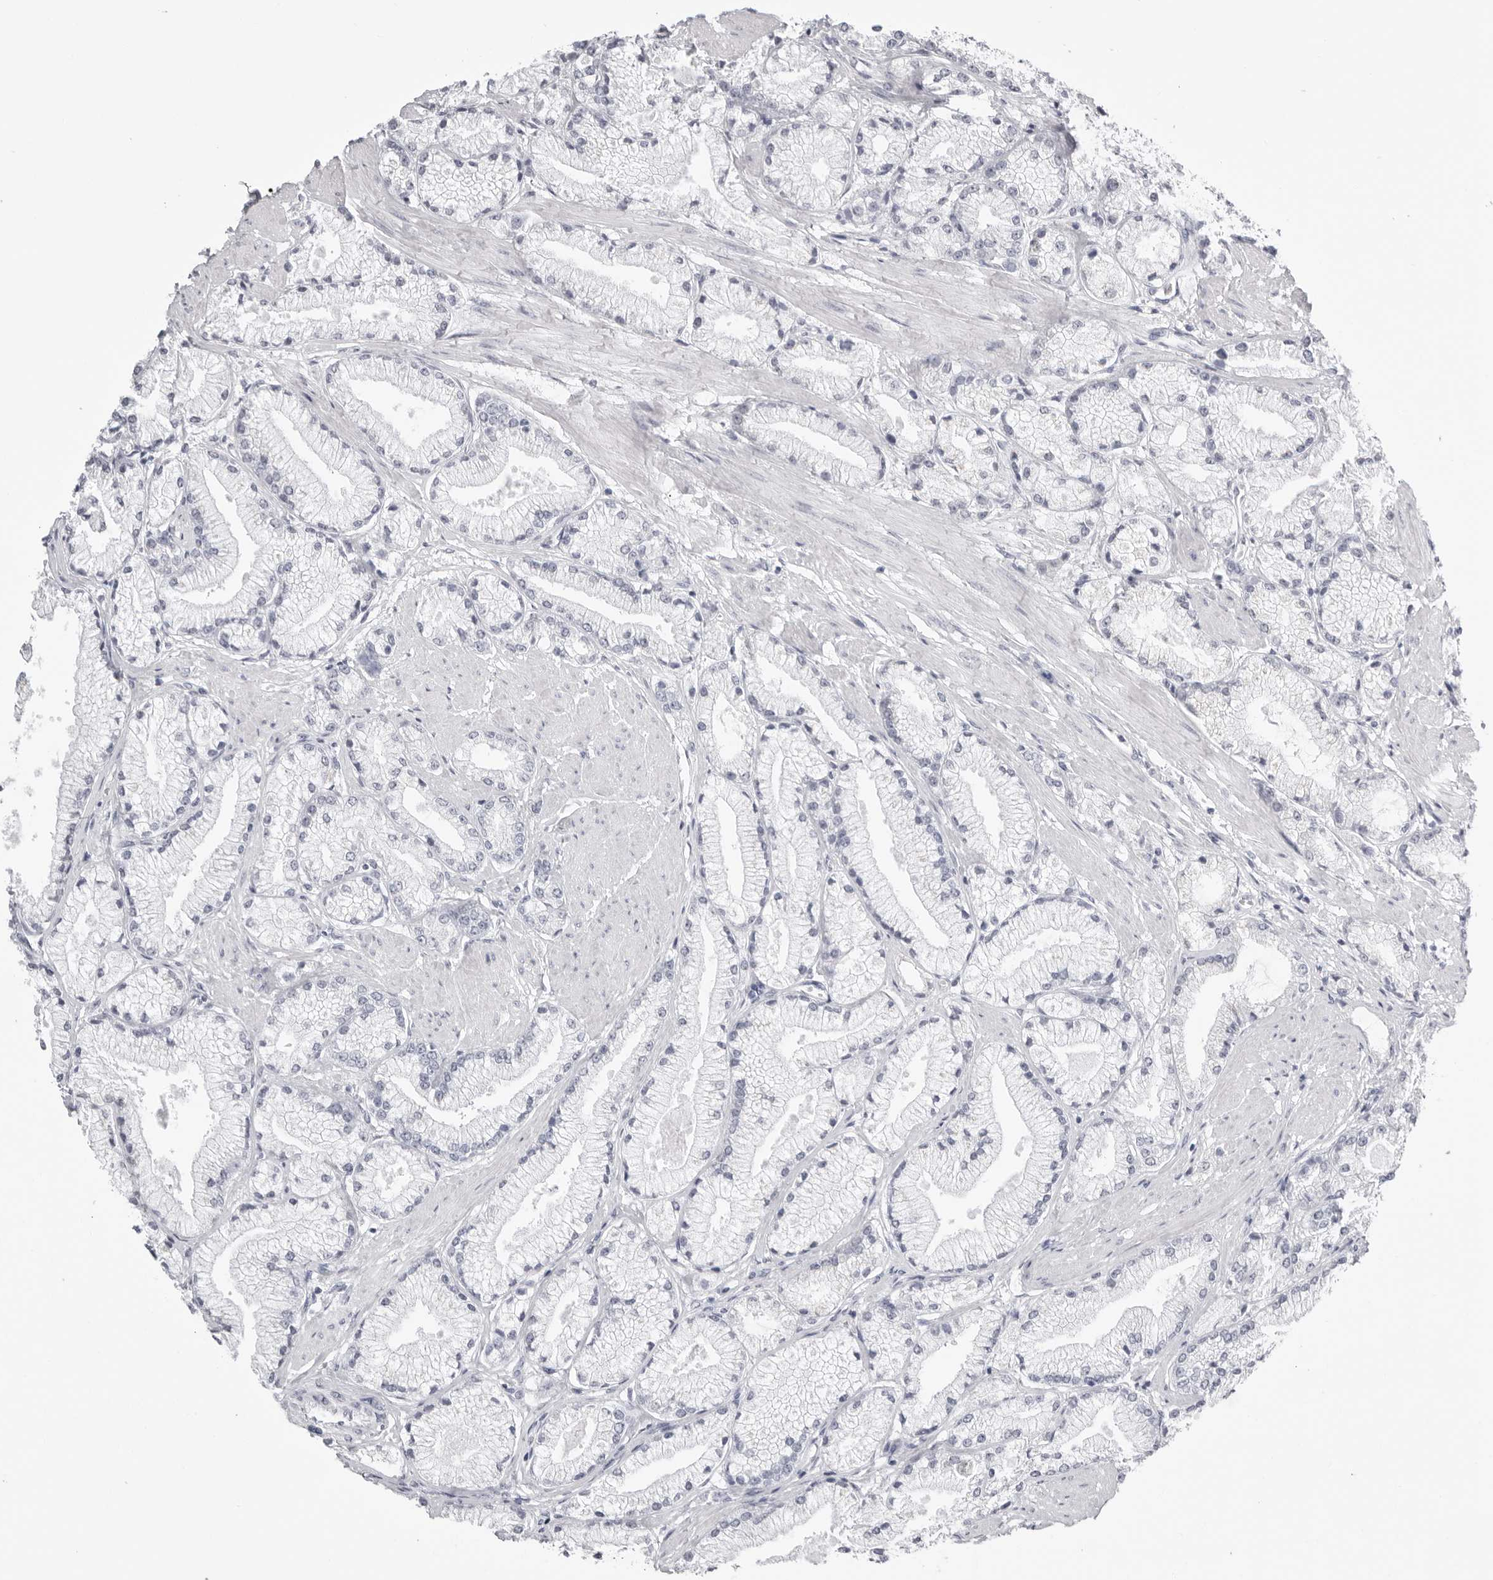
{"staining": {"intensity": "negative", "quantity": "none", "location": "none"}, "tissue": "prostate cancer", "cell_type": "Tumor cells", "image_type": "cancer", "snomed": [{"axis": "morphology", "description": "Adenocarcinoma, High grade"}, {"axis": "topography", "description": "Prostate"}], "caption": "A histopathology image of prostate adenocarcinoma (high-grade) stained for a protein demonstrates no brown staining in tumor cells. (Brightfield microscopy of DAB (3,3'-diaminobenzidine) IHC at high magnification).", "gene": "KLK9", "patient": {"sex": "male", "age": 50}}